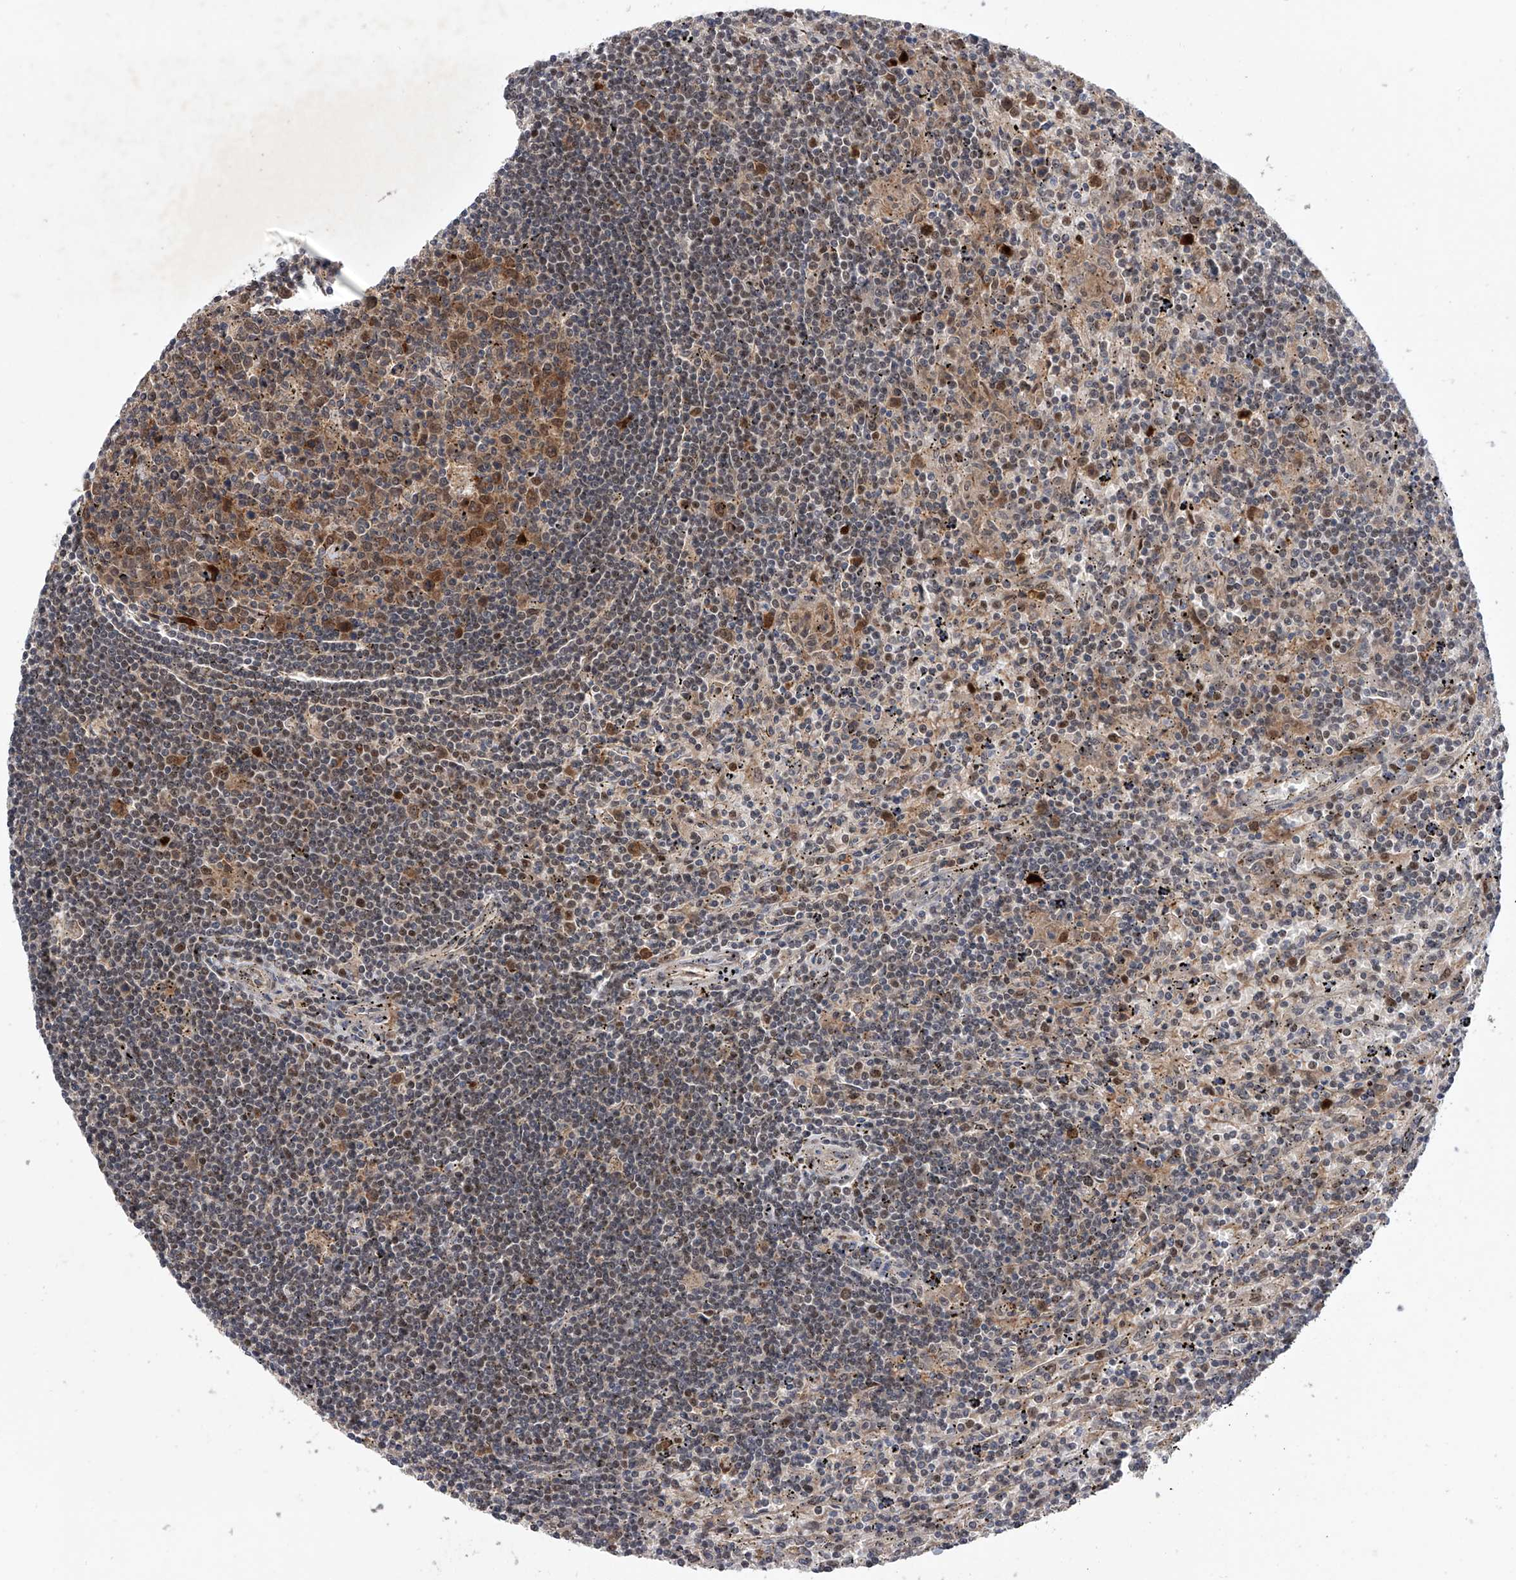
{"staining": {"intensity": "moderate", "quantity": "<25%", "location": "cytoplasmic/membranous,nuclear"}, "tissue": "lymphoma", "cell_type": "Tumor cells", "image_type": "cancer", "snomed": [{"axis": "morphology", "description": "Malignant lymphoma, non-Hodgkin's type, Low grade"}, {"axis": "topography", "description": "Spleen"}], "caption": "IHC image of low-grade malignant lymphoma, non-Hodgkin's type stained for a protein (brown), which shows low levels of moderate cytoplasmic/membranous and nuclear staining in approximately <25% of tumor cells.", "gene": "RWDD2A", "patient": {"sex": "male", "age": 76}}